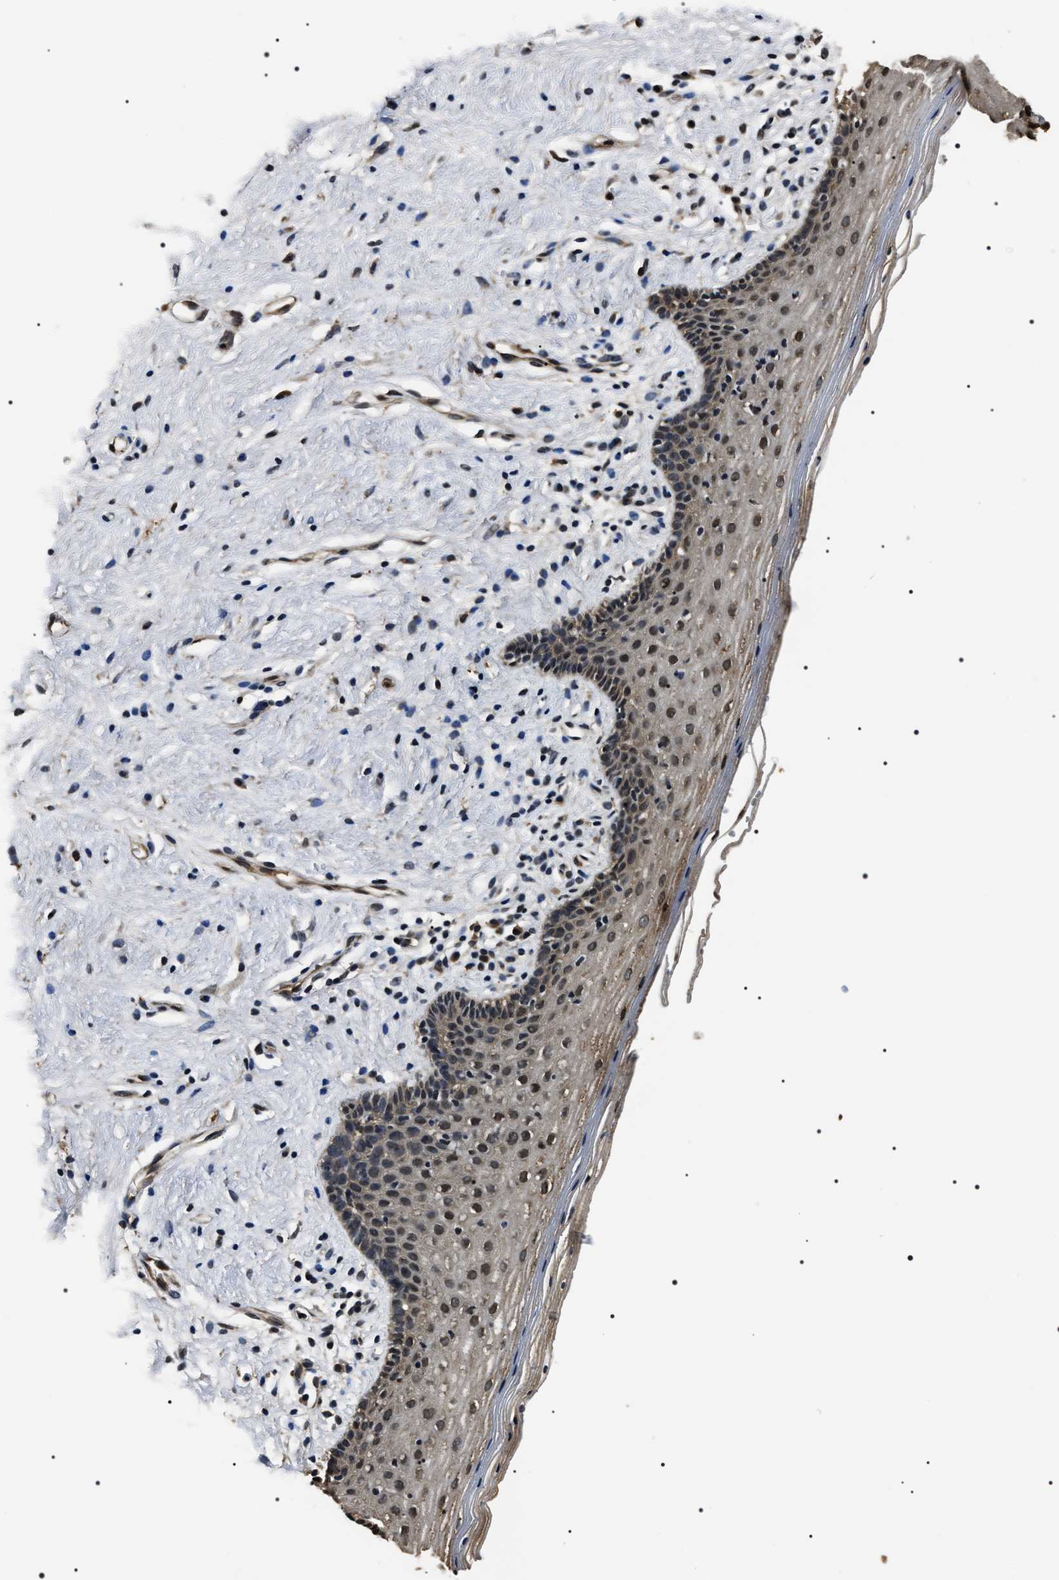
{"staining": {"intensity": "moderate", "quantity": "<25%", "location": "nuclear"}, "tissue": "vagina", "cell_type": "Squamous epithelial cells", "image_type": "normal", "snomed": [{"axis": "morphology", "description": "Normal tissue, NOS"}, {"axis": "topography", "description": "Vagina"}], "caption": "DAB immunohistochemical staining of benign human vagina demonstrates moderate nuclear protein staining in approximately <25% of squamous epithelial cells.", "gene": "ARHGAP22", "patient": {"sex": "female", "age": 44}}